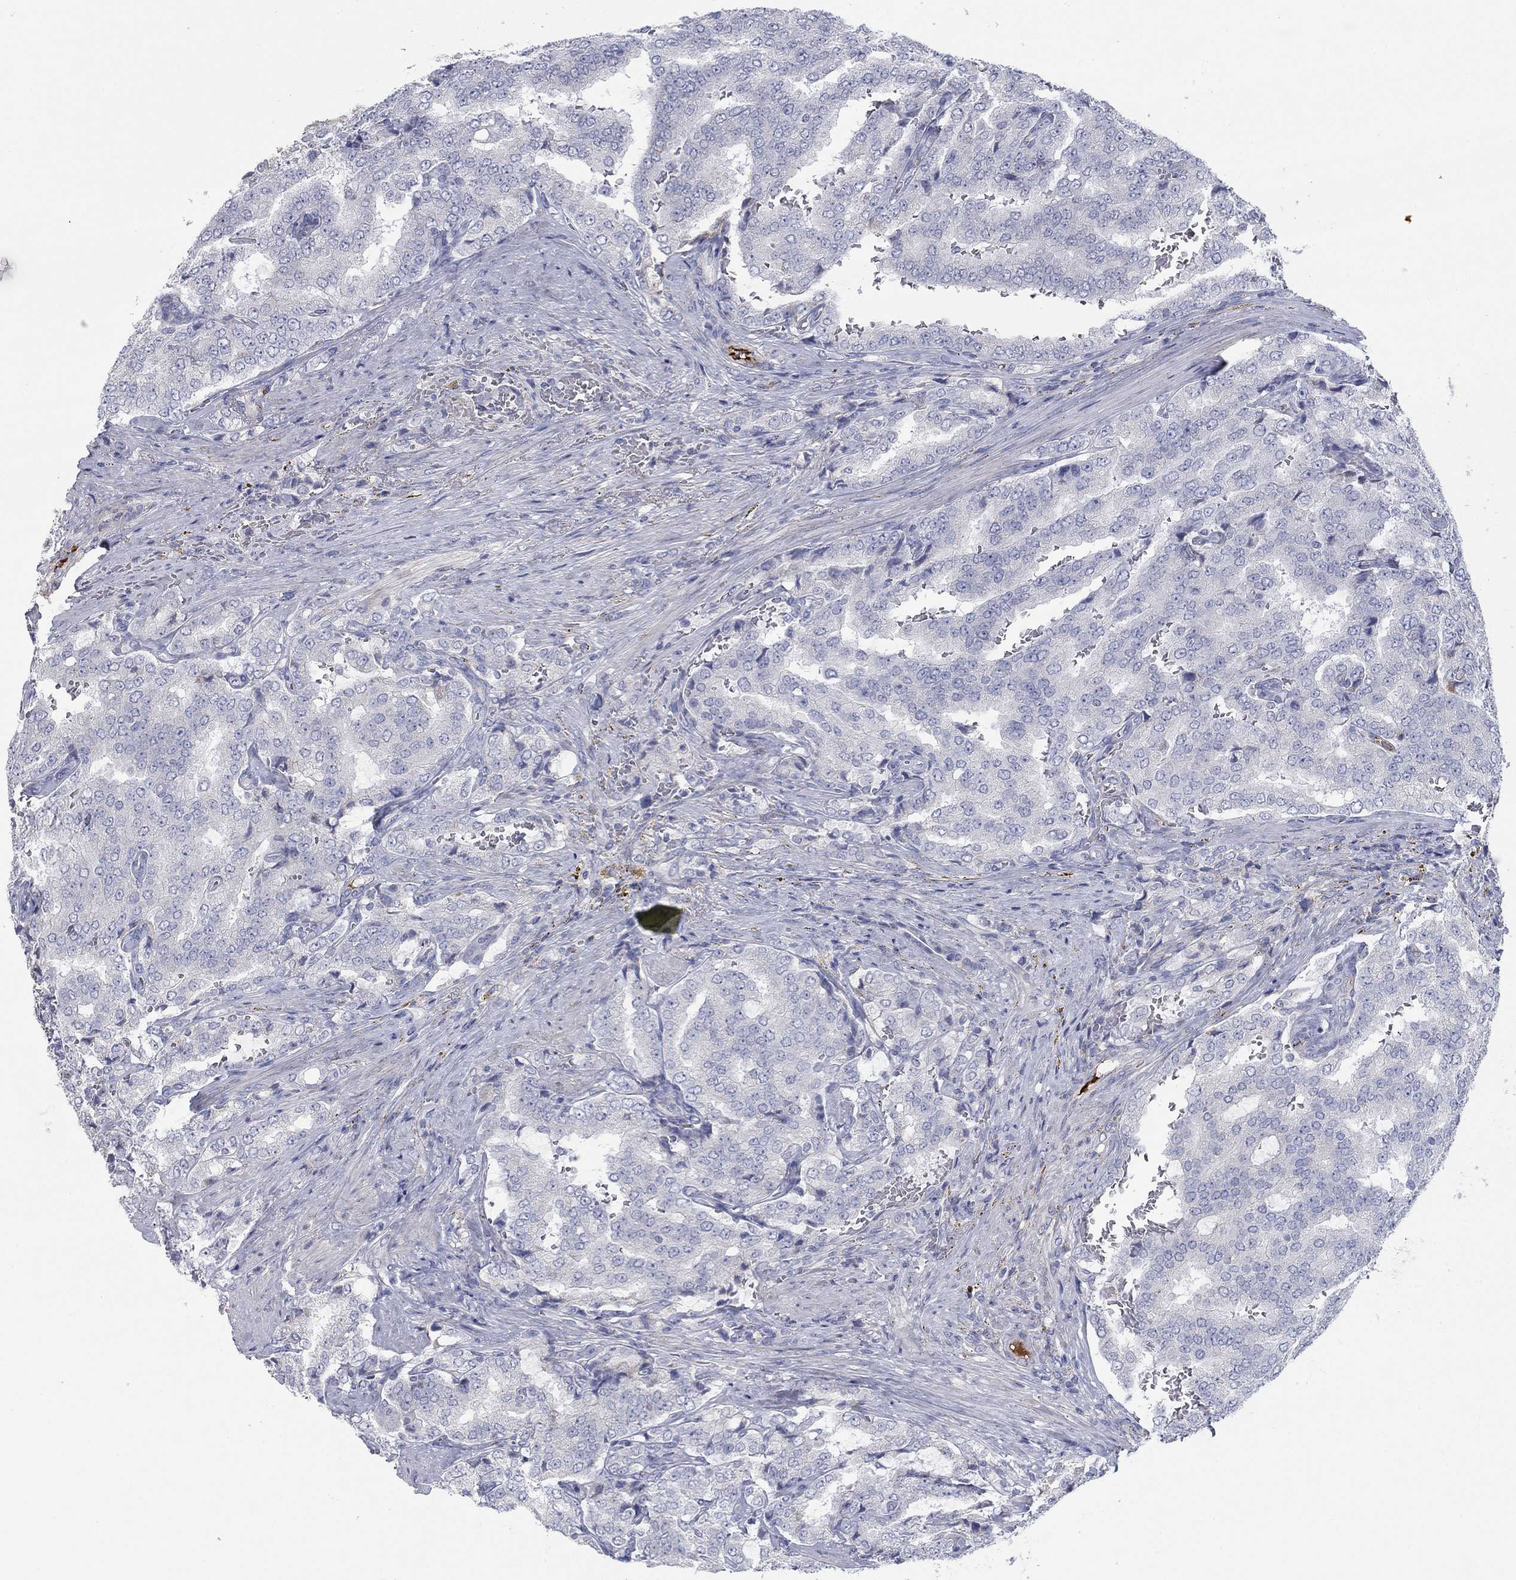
{"staining": {"intensity": "negative", "quantity": "none", "location": "none"}, "tissue": "prostate cancer", "cell_type": "Tumor cells", "image_type": "cancer", "snomed": [{"axis": "morphology", "description": "Adenocarcinoma, NOS"}, {"axis": "topography", "description": "Prostate"}], "caption": "IHC histopathology image of neoplastic tissue: human prostate adenocarcinoma stained with DAB (3,3'-diaminobenzidine) reveals no significant protein expression in tumor cells.", "gene": "APOC3", "patient": {"sex": "male", "age": 65}}